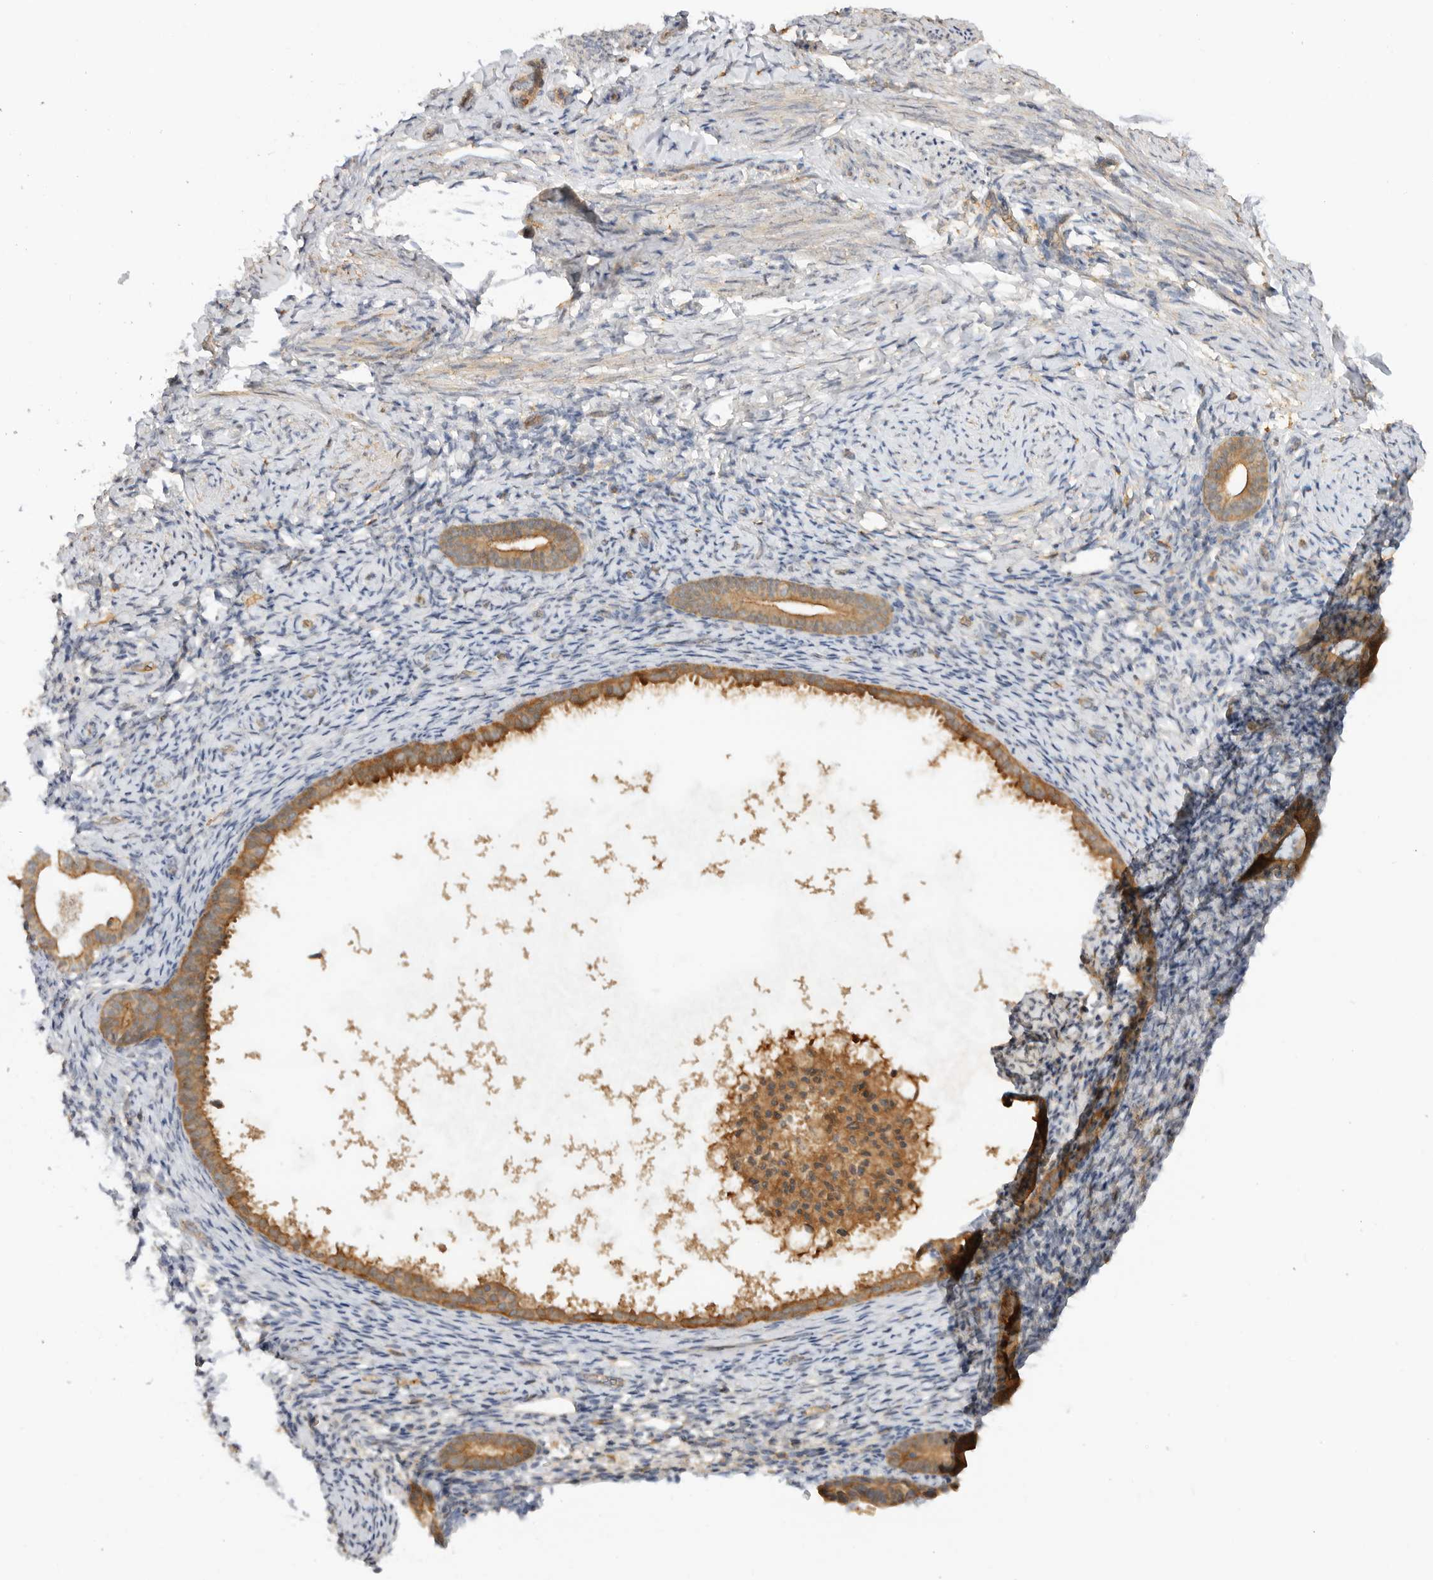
{"staining": {"intensity": "negative", "quantity": "none", "location": "none"}, "tissue": "endometrium", "cell_type": "Cells in endometrial stroma", "image_type": "normal", "snomed": [{"axis": "morphology", "description": "Normal tissue, NOS"}, {"axis": "topography", "description": "Endometrium"}], "caption": "The photomicrograph displays no significant positivity in cells in endometrial stroma of endometrium.", "gene": "CLDN12", "patient": {"sex": "female", "age": 51}}